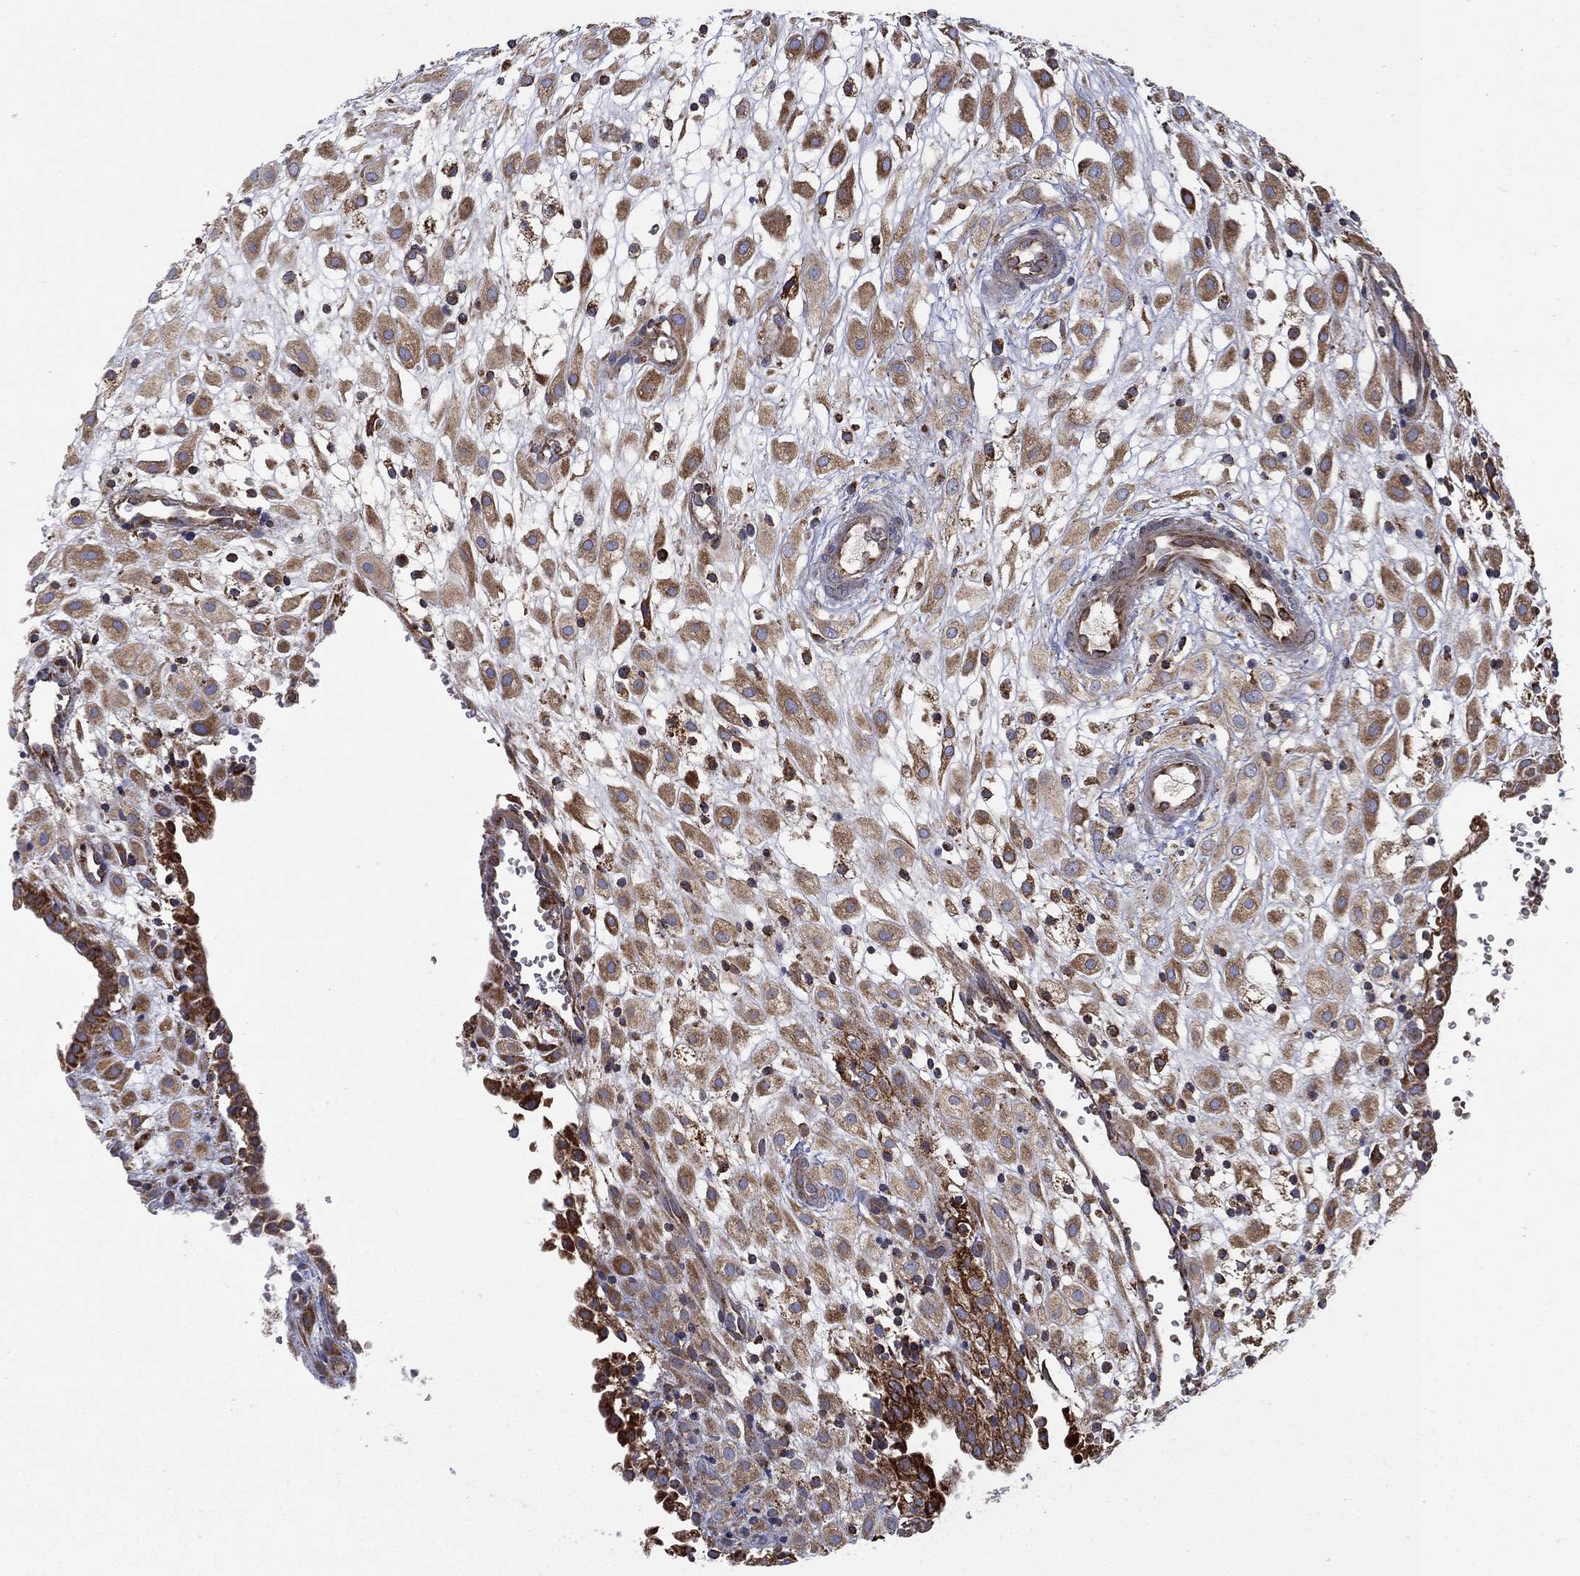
{"staining": {"intensity": "moderate", "quantity": ">75%", "location": "cytoplasmic/membranous"}, "tissue": "placenta", "cell_type": "Decidual cells", "image_type": "normal", "snomed": [{"axis": "morphology", "description": "Normal tissue, NOS"}, {"axis": "topography", "description": "Placenta"}], "caption": "Protein expression analysis of normal human placenta reveals moderate cytoplasmic/membranous positivity in about >75% of decidual cells. (DAB = brown stain, brightfield microscopy at high magnification).", "gene": "MT", "patient": {"sex": "female", "age": 24}}